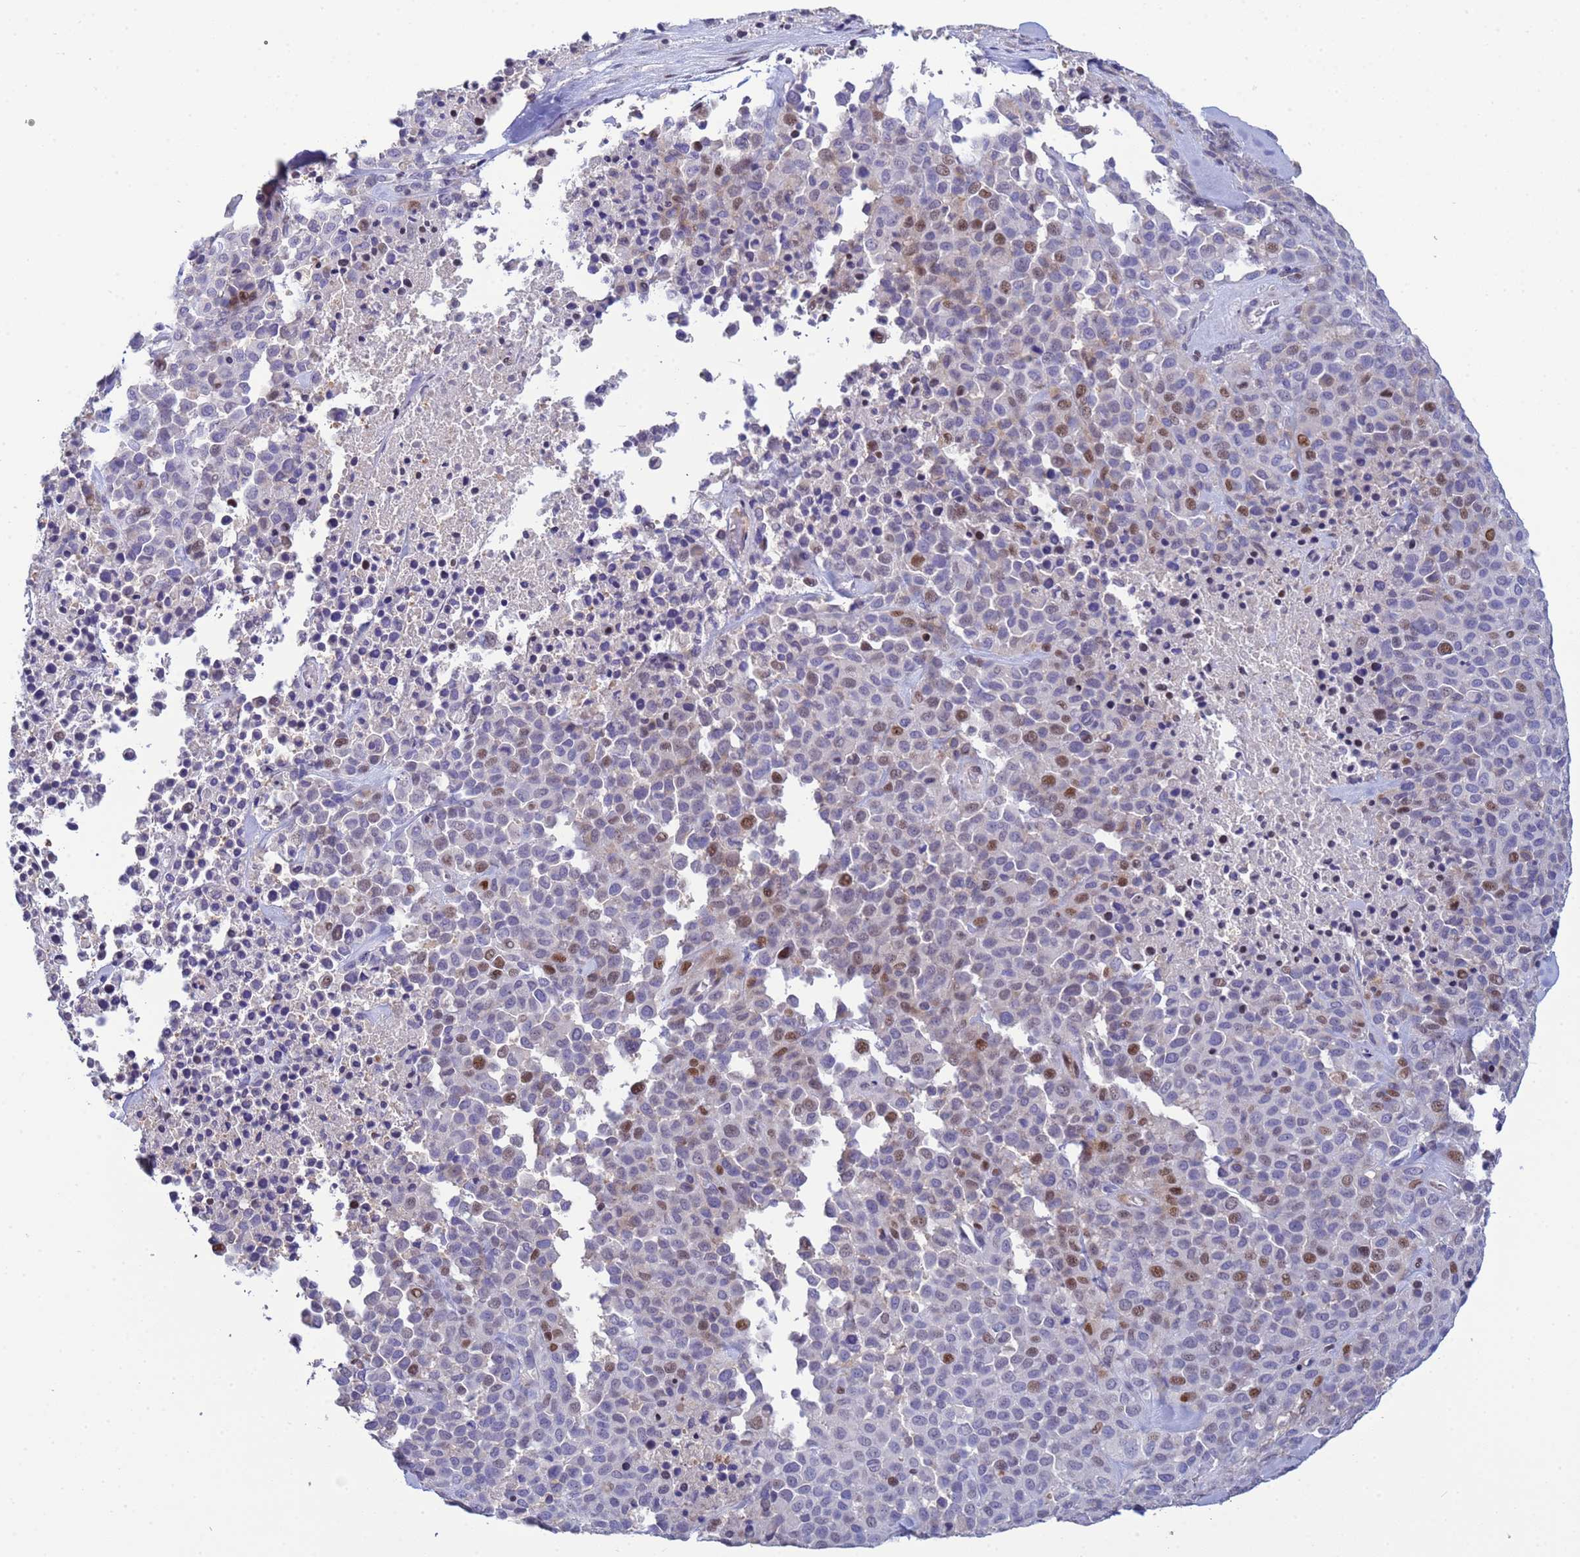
{"staining": {"intensity": "moderate", "quantity": "<25%", "location": "nuclear"}, "tissue": "melanoma", "cell_type": "Tumor cells", "image_type": "cancer", "snomed": [{"axis": "morphology", "description": "Malignant melanoma, Metastatic site"}, {"axis": "topography", "description": "Skin"}], "caption": "Melanoma stained with immunohistochemistry (IHC) shows moderate nuclear positivity in about <25% of tumor cells.", "gene": "PPP6R1", "patient": {"sex": "female", "age": 81}}